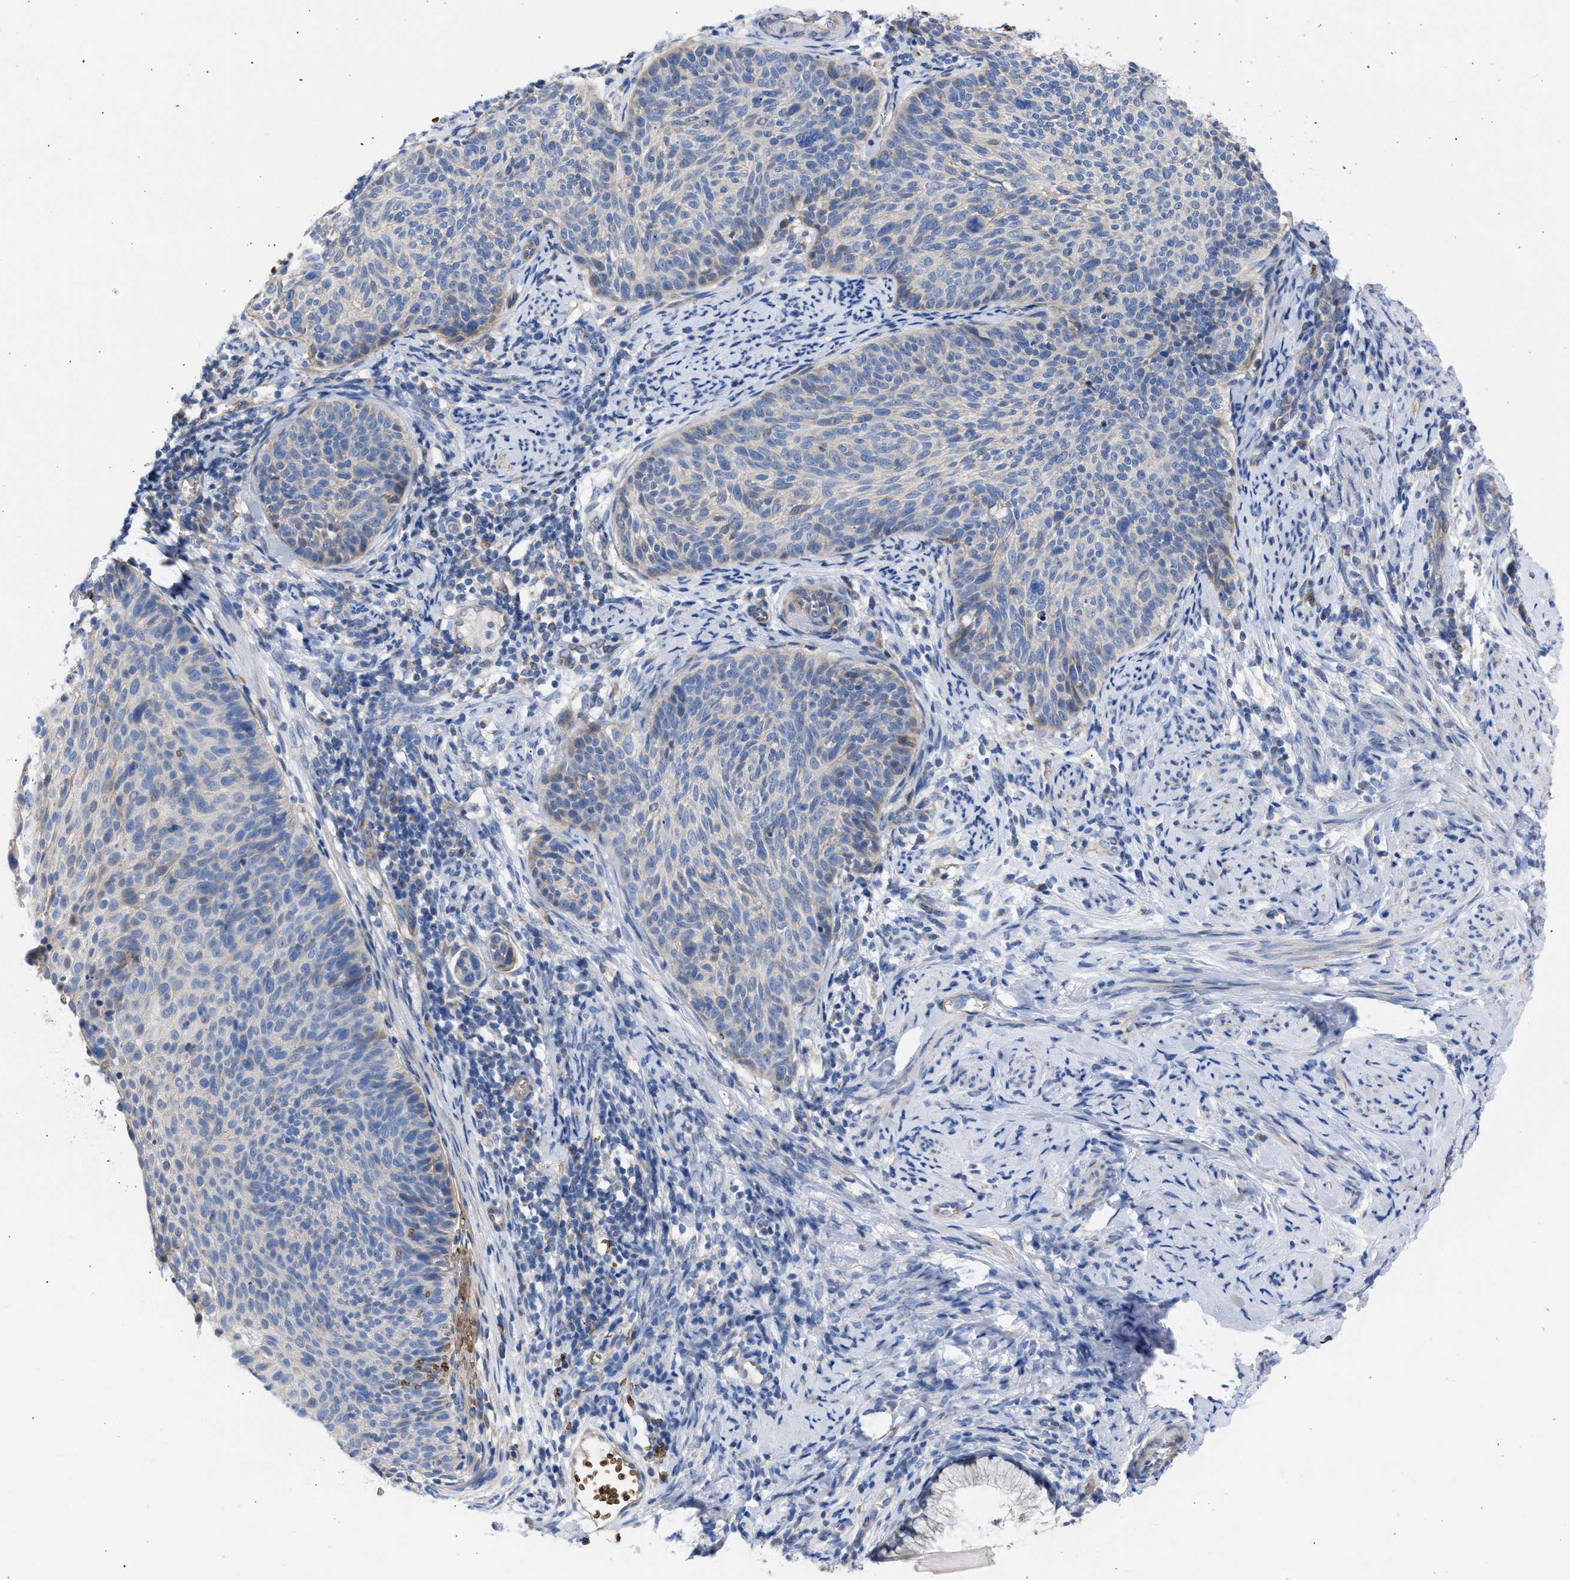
{"staining": {"intensity": "moderate", "quantity": "<25%", "location": "cytoplasmic/membranous"}, "tissue": "cervical cancer", "cell_type": "Tumor cells", "image_type": "cancer", "snomed": [{"axis": "morphology", "description": "Squamous cell carcinoma, NOS"}, {"axis": "topography", "description": "Cervix"}], "caption": "Cervical cancer tissue reveals moderate cytoplasmic/membranous positivity in about <25% of tumor cells, visualized by immunohistochemistry. The staining was performed using DAB, with brown indicating positive protein expression. Nuclei are stained blue with hematoxylin.", "gene": "BTG3", "patient": {"sex": "female", "age": 70}}